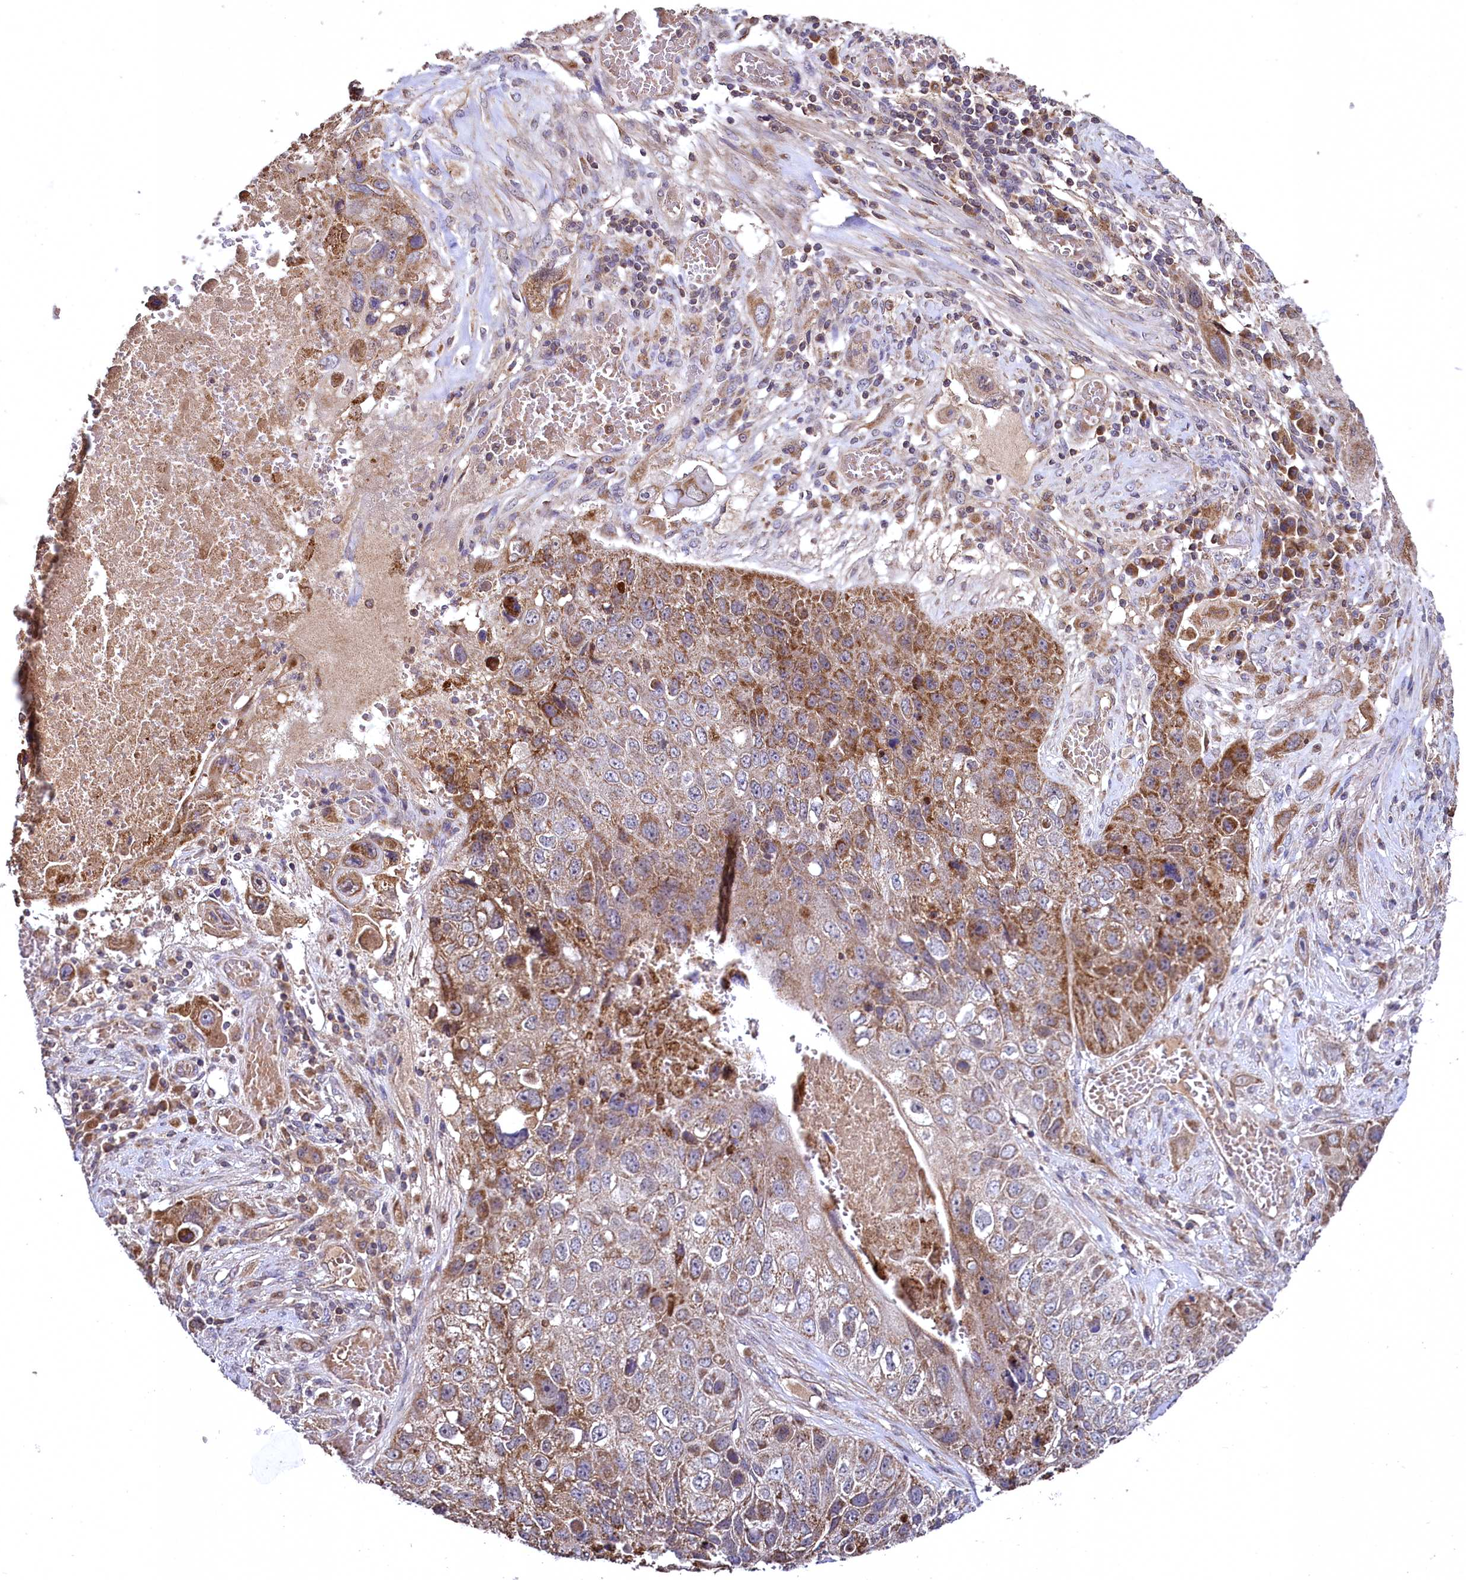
{"staining": {"intensity": "moderate", "quantity": ">75%", "location": "cytoplasmic/membranous"}, "tissue": "lung cancer", "cell_type": "Tumor cells", "image_type": "cancer", "snomed": [{"axis": "morphology", "description": "Squamous cell carcinoma, NOS"}, {"axis": "topography", "description": "Lung"}], "caption": "A brown stain highlights moderate cytoplasmic/membranous staining of a protein in lung cancer tumor cells.", "gene": "METTL4", "patient": {"sex": "male", "age": 61}}